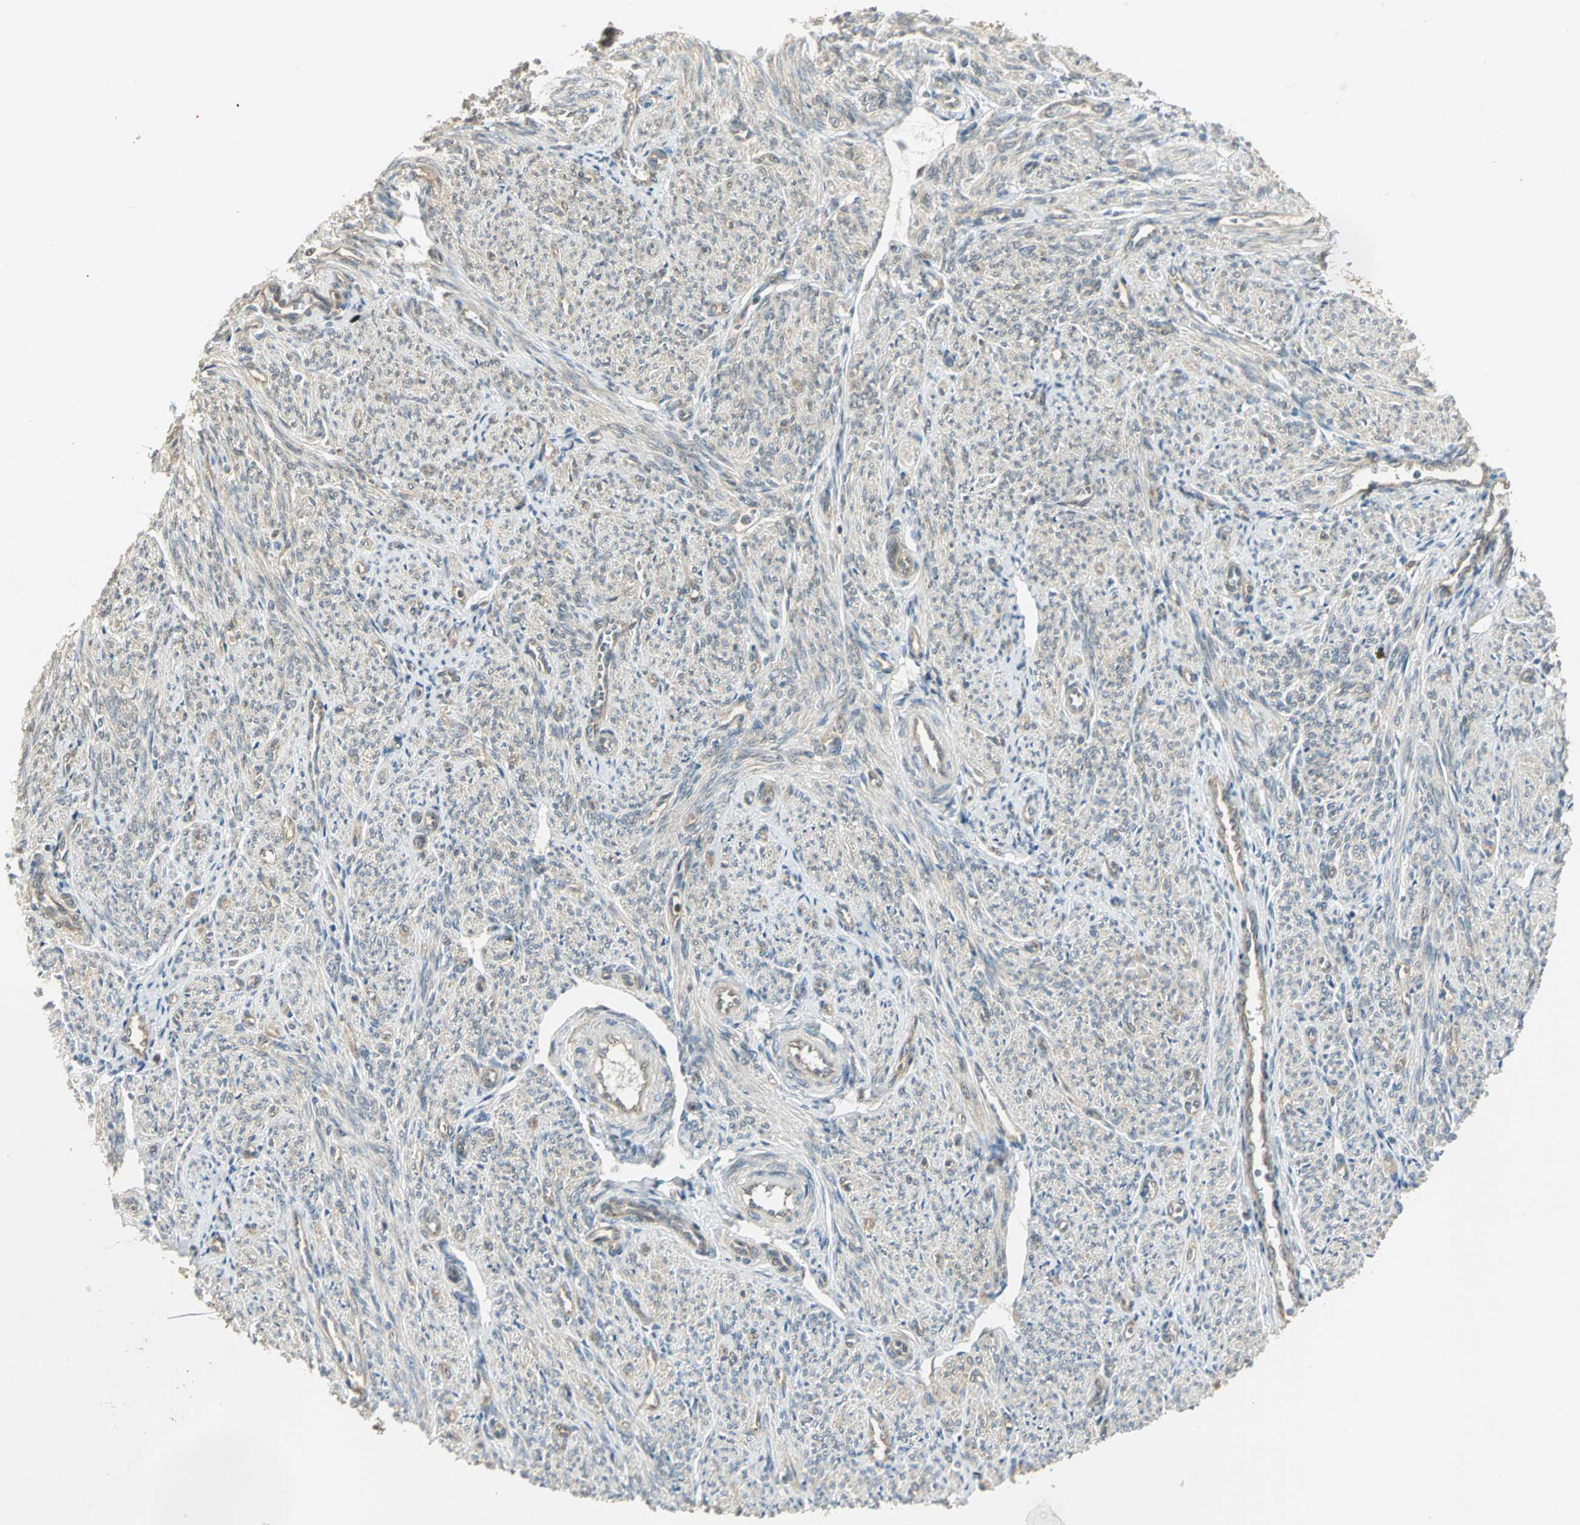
{"staining": {"intensity": "weak", "quantity": "25%-75%", "location": "cytoplasmic/membranous"}, "tissue": "smooth muscle", "cell_type": "Smooth muscle cells", "image_type": "normal", "snomed": [{"axis": "morphology", "description": "Normal tissue, NOS"}, {"axis": "topography", "description": "Smooth muscle"}], "caption": "Protein expression analysis of normal human smooth muscle reveals weak cytoplasmic/membranous expression in approximately 25%-75% of smooth muscle cells. Immunohistochemistry (ihc) stains the protein in brown and the nuclei are stained blue.", "gene": "DDX5", "patient": {"sex": "female", "age": 65}}